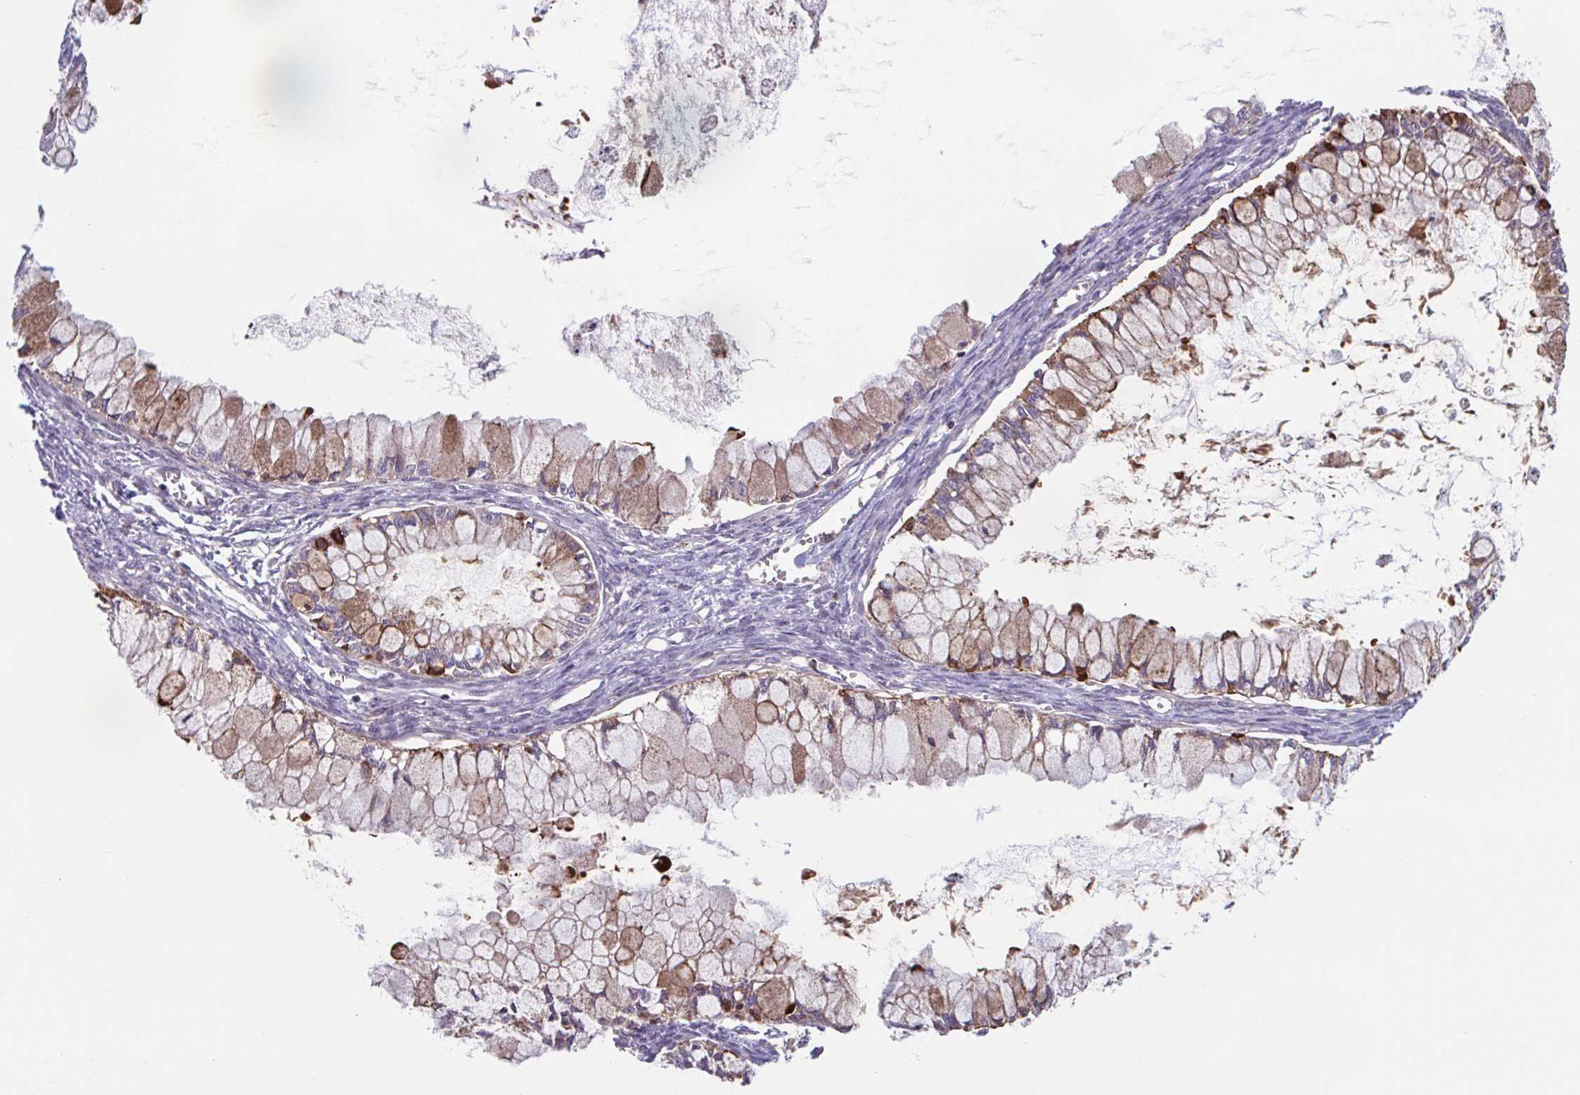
{"staining": {"intensity": "moderate", "quantity": ">75%", "location": "cytoplasmic/membranous"}, "tissue": "ovarian cancer", "cell_type": "Tumor cells", "image_type": "cancer", "snomed": [{"axis": "morphology", "description": "Cystadenocarcinoma, mucinous, NOS"}, {"axis": "topography", "description": "Ovary"}], "caption": "Ovarian cancer (mucinous cystadenocarcinoma) stained with a protein marker reveals moderate staining in tumor cells.", "gene": "ADAT3", "patient": {"sex": "female", "age": 34}}